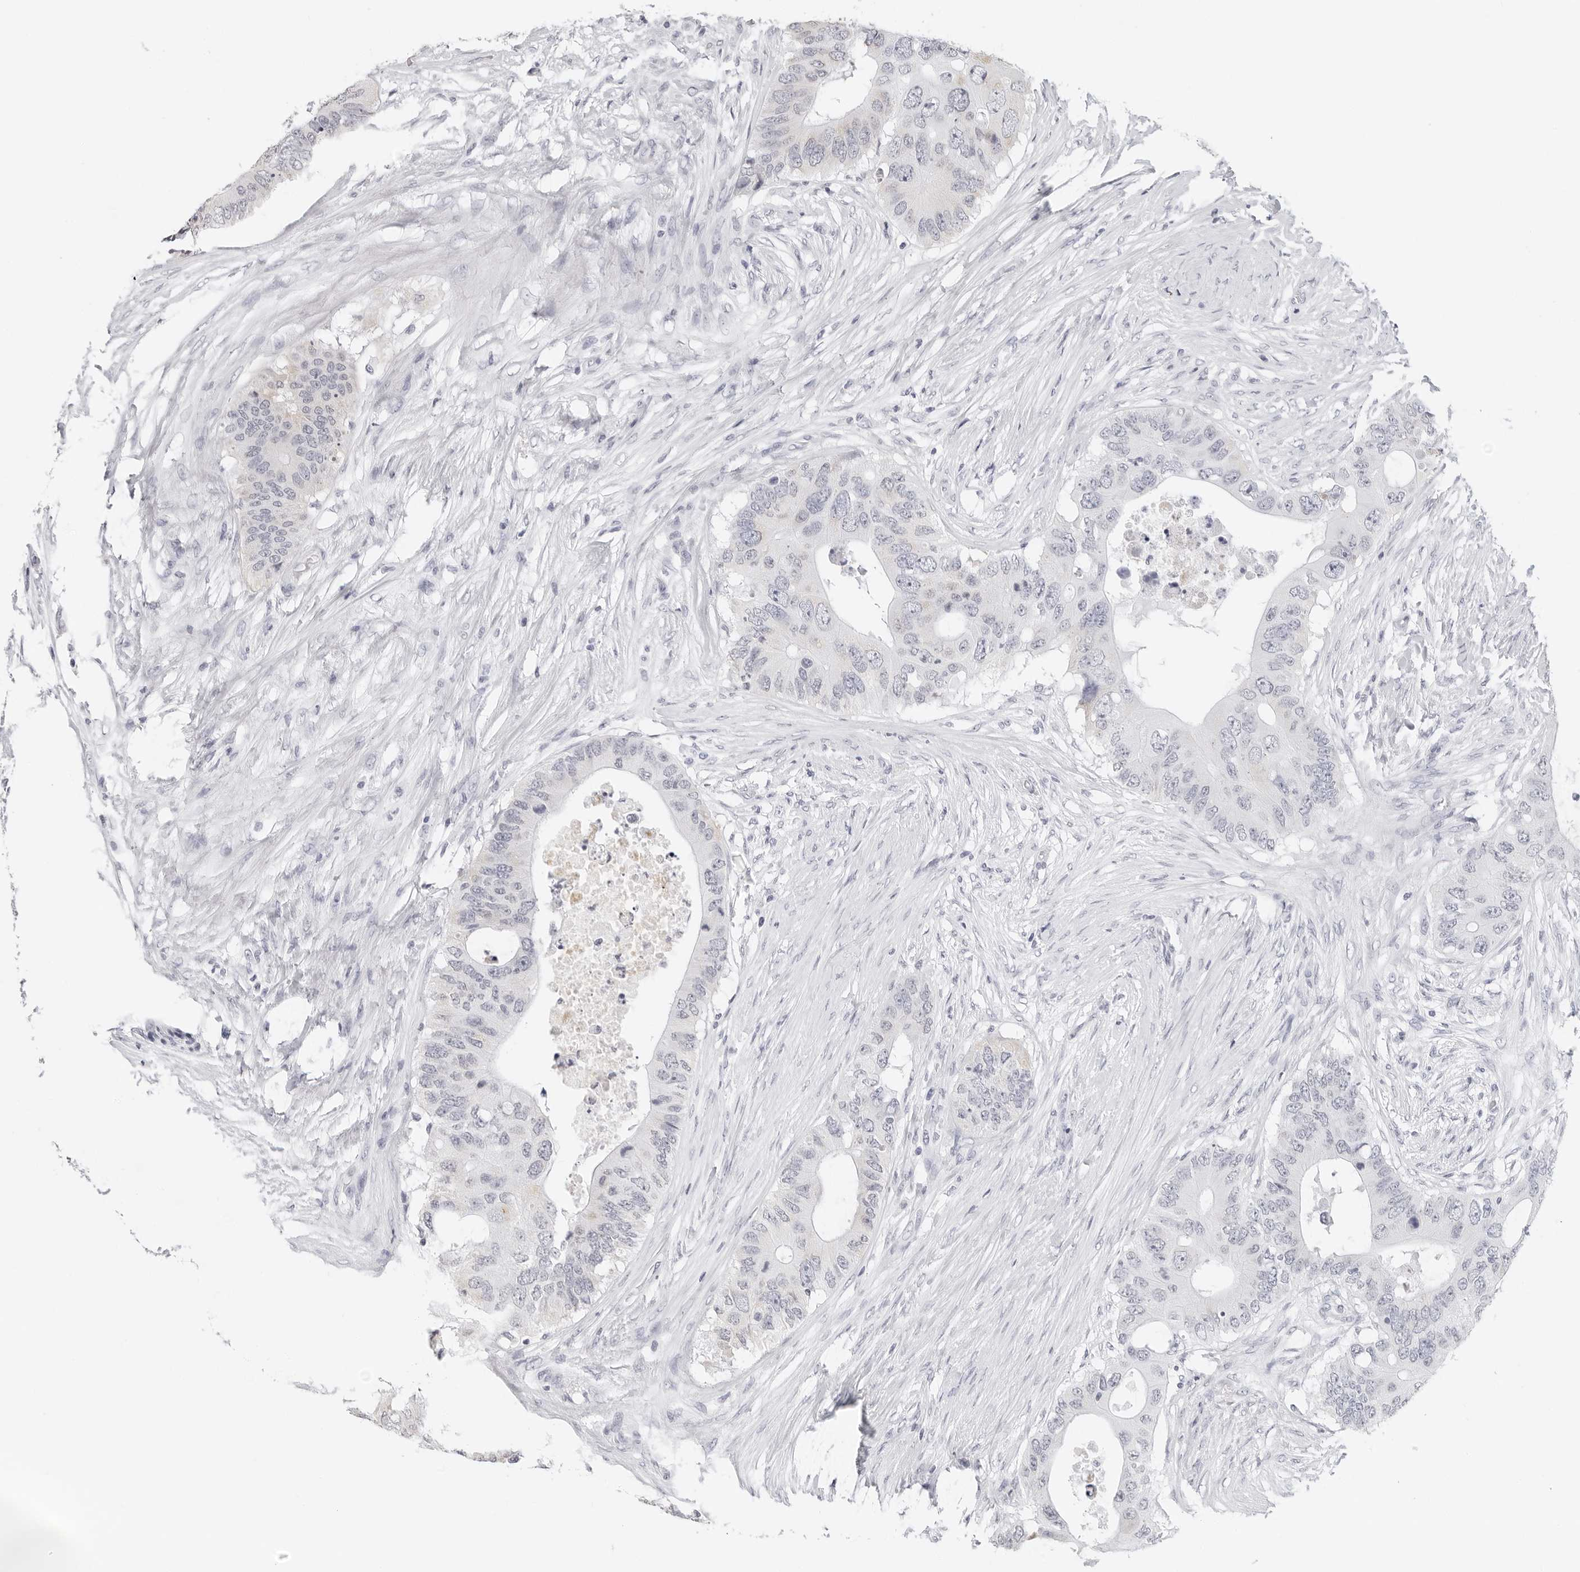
{"staining": {"intensity": "negative", "quantity": "none", "location": "none"}, "tissue": "colorectal cancer", "cell_type": "Tumor cells", "image_type": "cancer", "snomed": [{"axis": "morphology", "description": "Adenocarcinoma, NOS"}, {"axis": "topography", "description": "Colon"}], "caption": "Immunohistochemistry (IHC) image of human colorectal adenocarcinoma stained for a protein (brown), which exhibits no staining in tumor cells.", "gene": "AGMAT", "patient": {"sex": "male", "age": 71}}